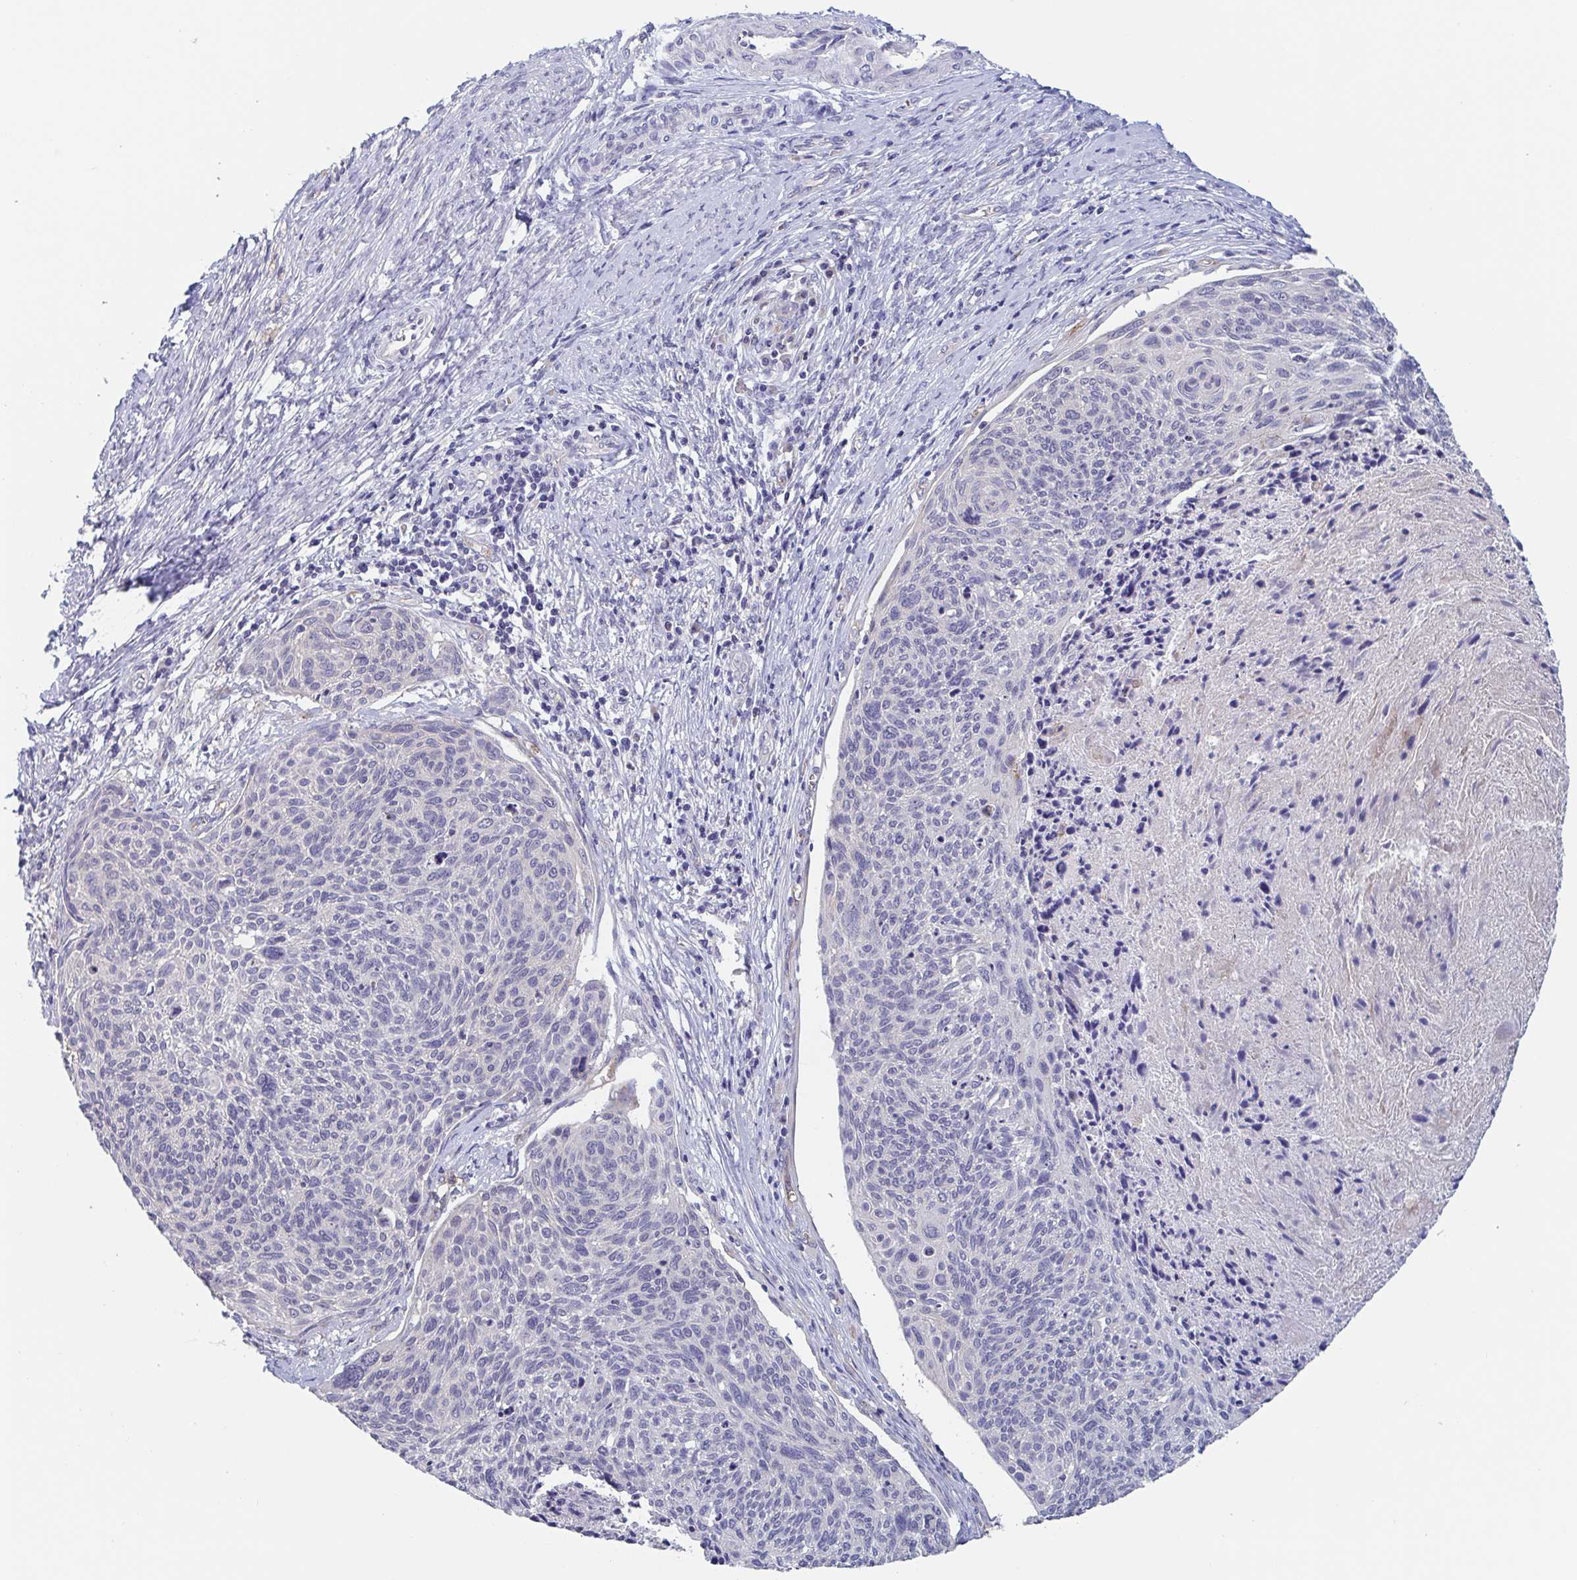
{"staining": {"intensity": "negative", "quantity": "none", "location": "none"}, "tissue": "cervical cancer", "cell_type": "Tumor cells", "image_type": "cancer", "snomed": [{"axis": "morphology", "description": "Squamous cell carcinoma, NOS"}, {"axis": "topography", "description": "Cervix"}], "caption": "Tumor cells show no significant staining in cervical squamous cell carcinoma.", "gene": "ST14", "patient": {"sex": "female", "age": 49}}